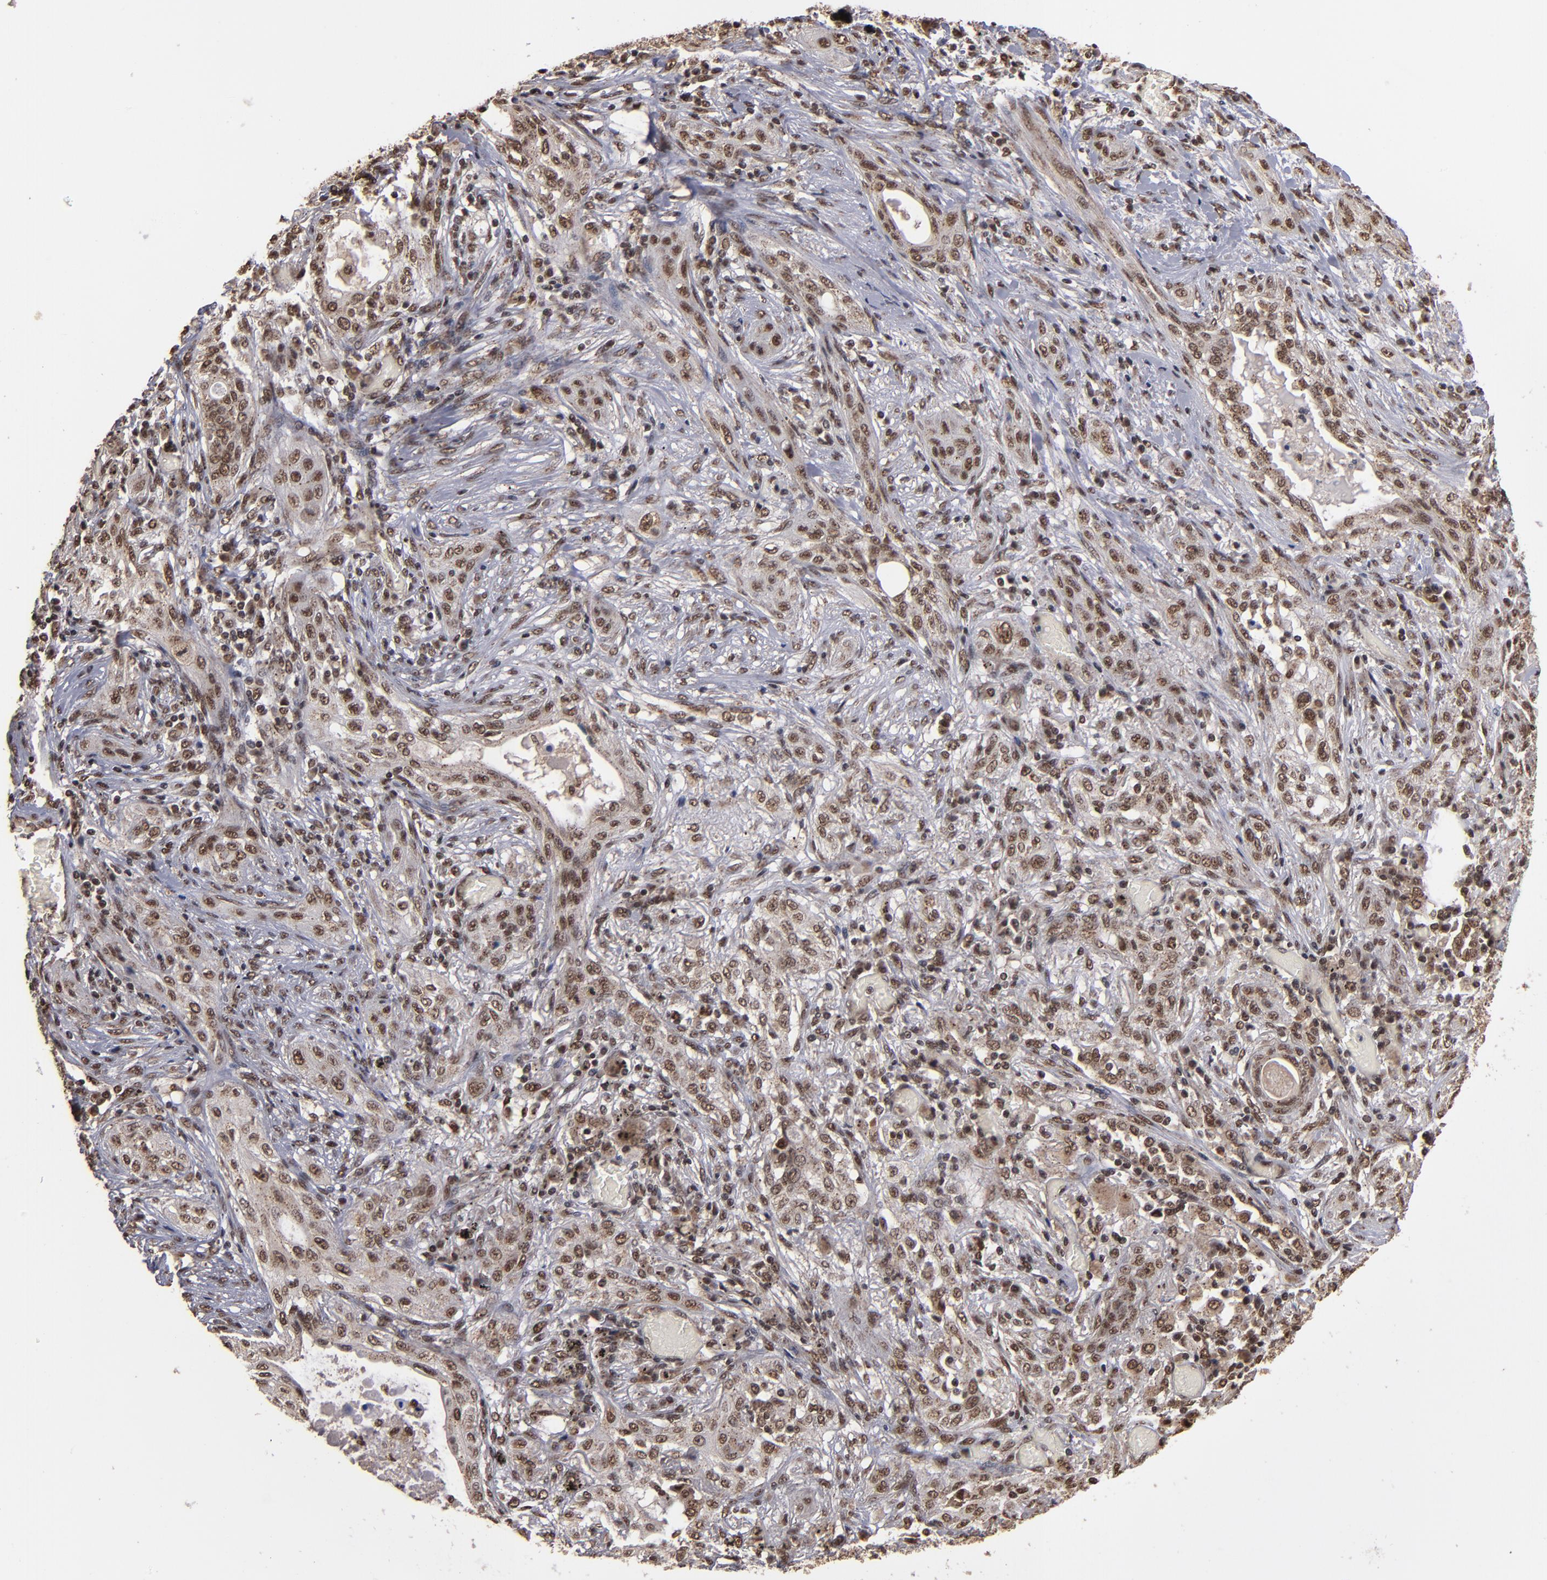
{"staining": {"intensity": "moderate", "quantity": ">75%", "location": "nuclear"}, "tissue": "lung cancer", "cell_type": "Tumor cells", "image_type": "cancer", "snomed": [{"axis": "morphology", "description": "Squamous cell carcinoma, NOS"}, {"axis": "topography", "description": "Lung"}], "caption": "Brown immunohistochemical staining in lung cancer exhibits moderate nuclear staining in about >75% of tumor cells.", "gene": "SNW1", "patient": {"sex": "female", "age": 47}}